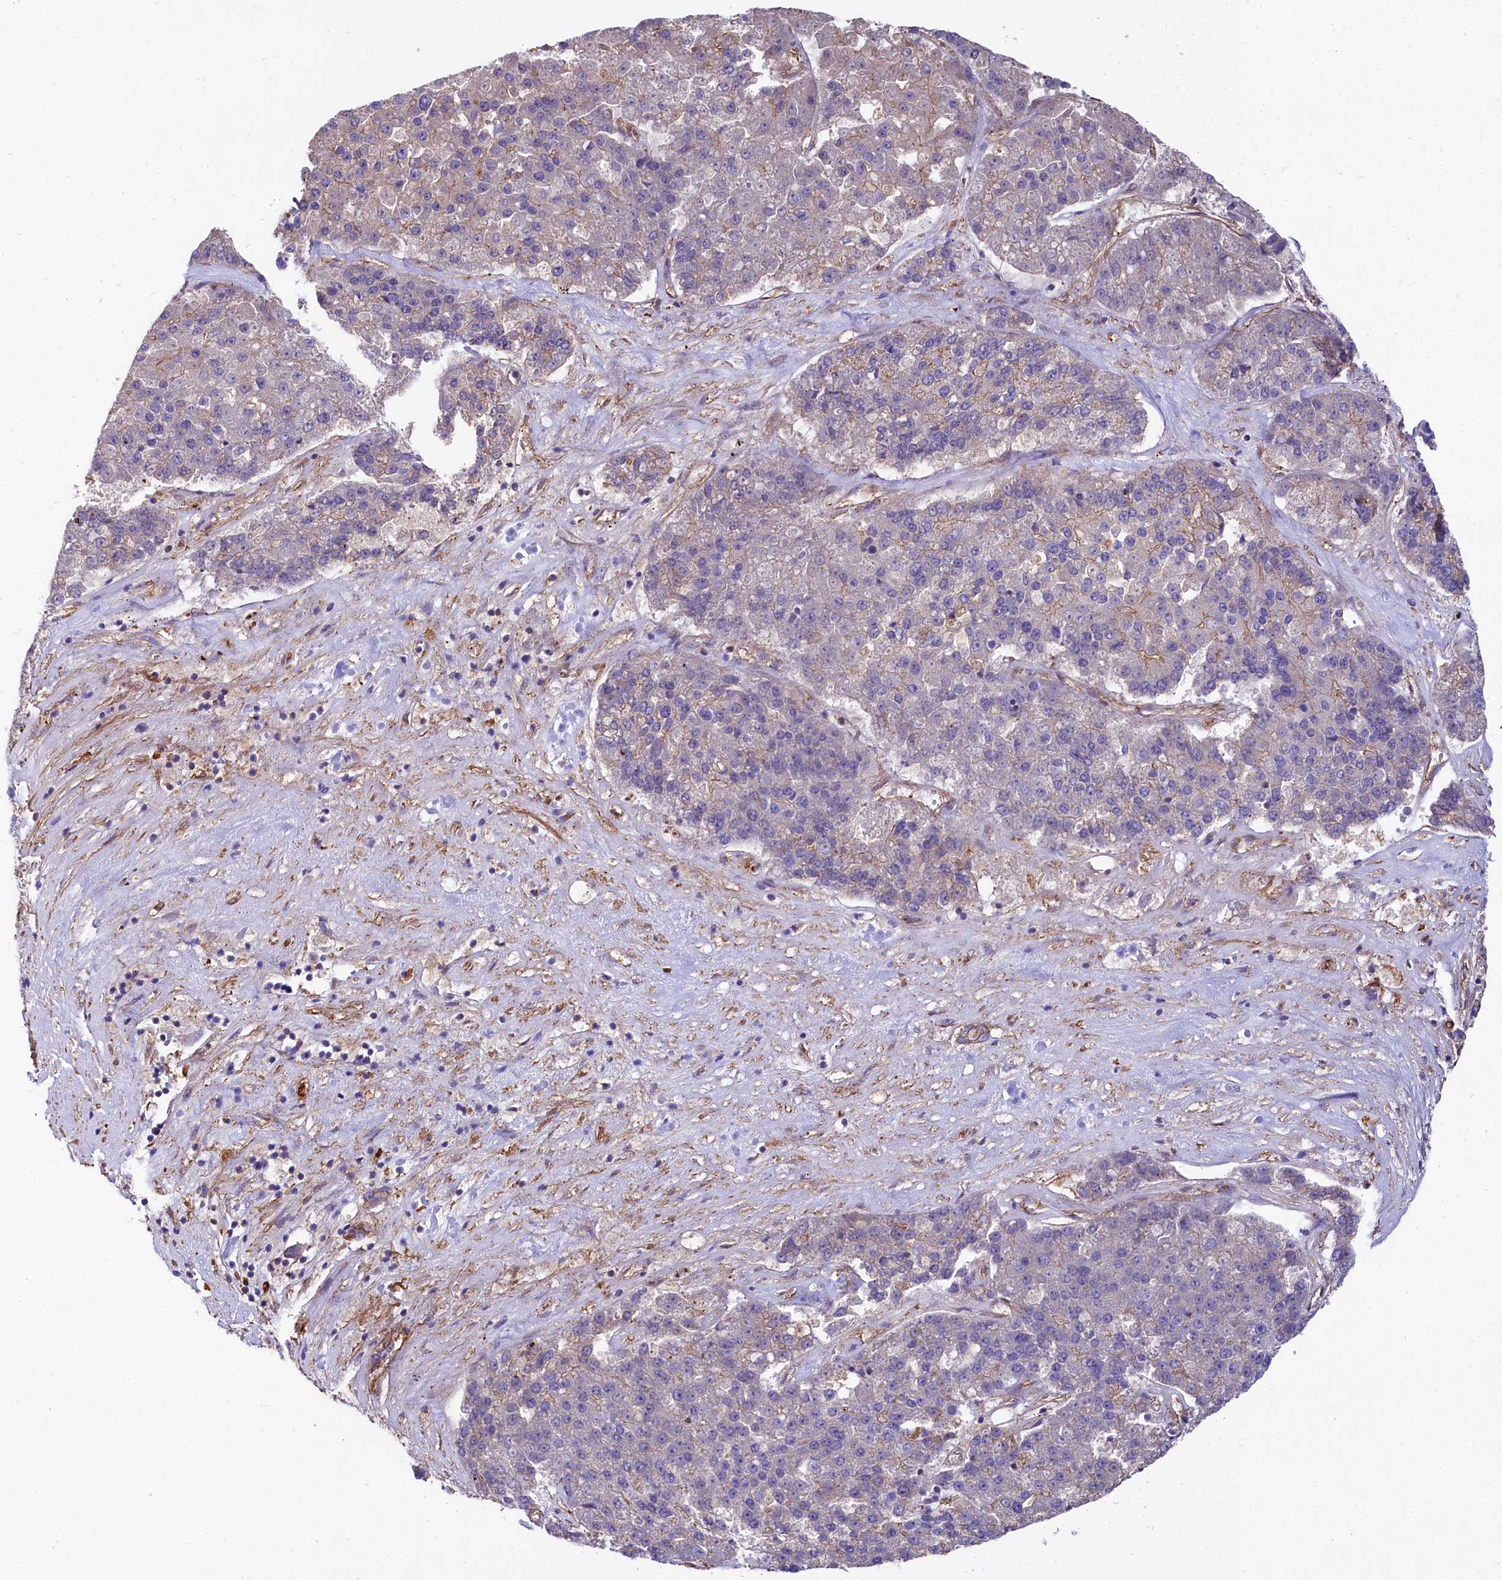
{"staining": {"intensity": "moderate", "quantity": "<25%", "location": "cytoplasmic/membranous"}, "tissue": "pancreatic cancer", "cell_type": "Tumor cells", "image_type": "cancer", "snomed": [{"axis": "morphology", "description": "Adenocarcinoma, NOS"}, {"axis": "topography", "description": "Pancreas"}], "caption": "Protein positivity by immunohistochemistry (IHC) demonstrates moderate cytoplasmic/membranous expression in approximately <25% of tumor cells in pancreatic cancer.", "gene": "FCHSD2", "patient": {"sex": "male", "age": 50}}